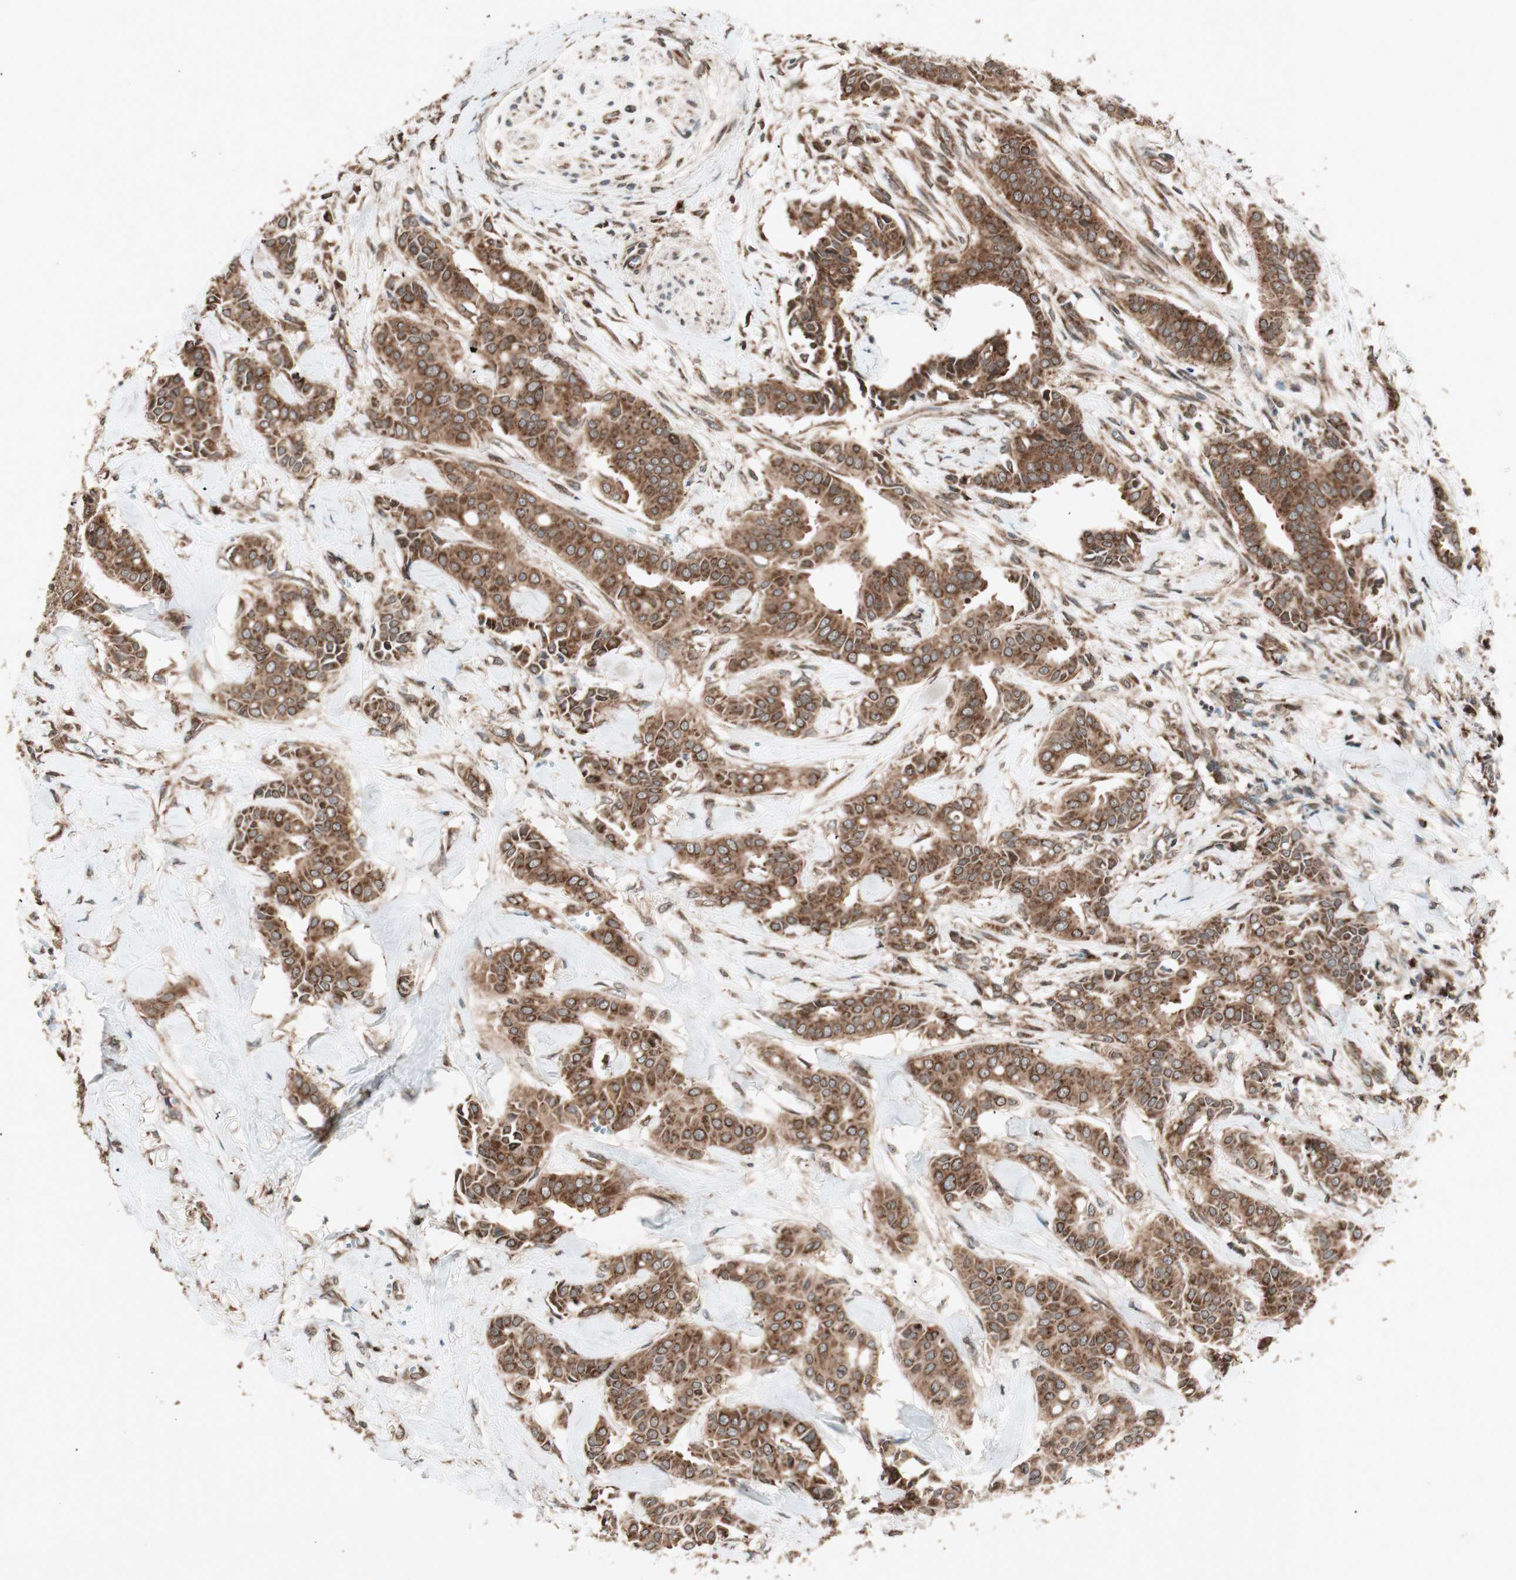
{"staining": {"intensity": "strong", "quantity": ">75%", "location": "cytoplasmic/membranous,nuclear"}, "tissue": "head and neck cancer", "cell_type": "Tumor cells", "image_type": "cancer", "snomed": [{"axis": "morphology", "description": "Adenocarcinoma, NOS"}, {"axis": "topography", "description": "Salivary gland"}, {"axis": "topography", "description": "Head-Neck"}], "caption": "Strong cytoplasmic/membranous and nuclear protein expression is appreciated in approximately >75% of tumor cells in head and neck cancer.", "gene": "NUP62", "patient": {"sex": "female", "age": 59}}